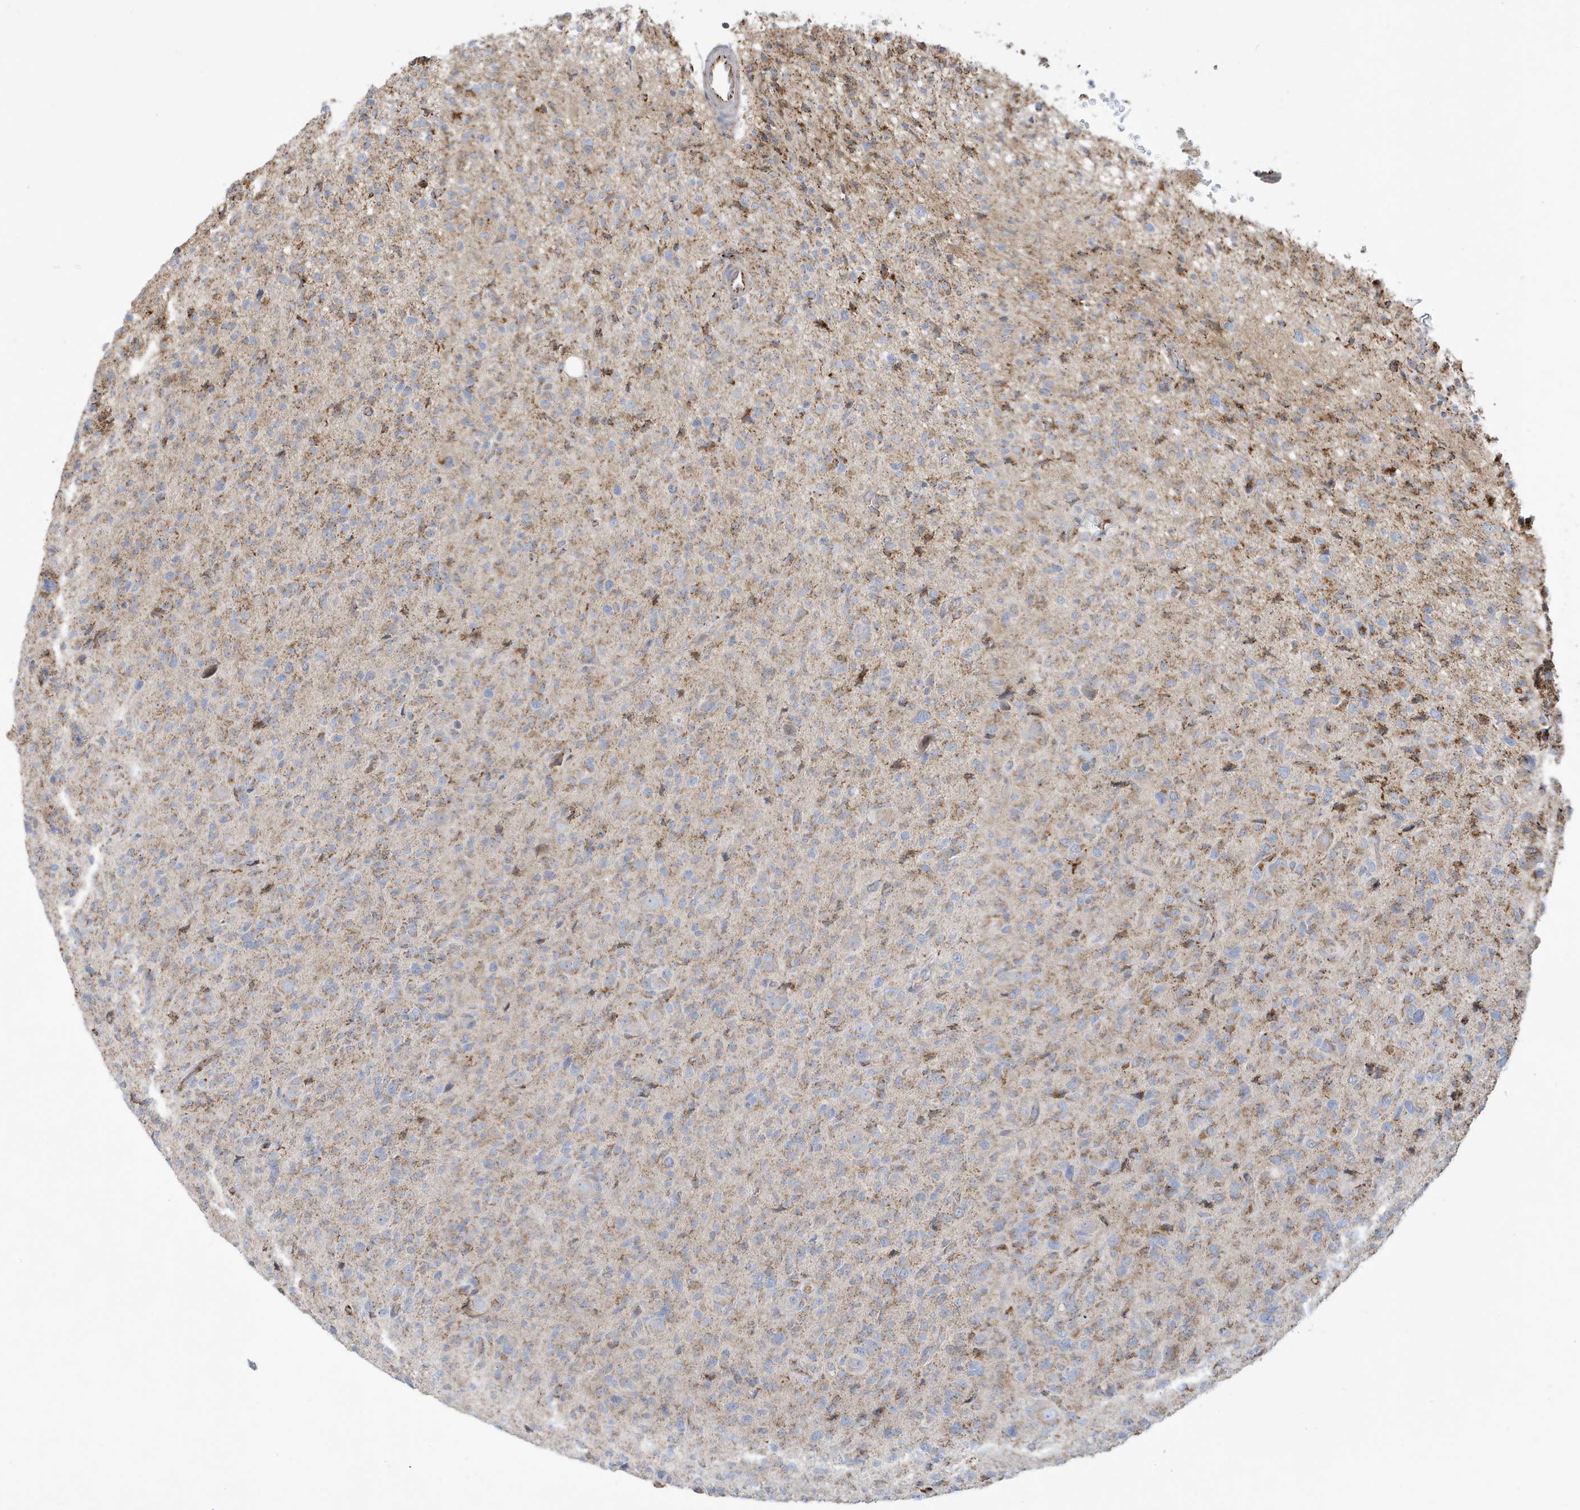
{"staining": {"intensity": "weak", "quantity": "25%-75%", "location": "cytoplasmic/membranous"}, "tissue": "glioma", "cell_type": "Tumor cells", "image_type": "cancer", "snomed": [{"axis": "morphology", "description": "Glioma, malignant, High grade"}, {"axis": "topography", "description": "Brain"}], "caption": "Immunohistochemical staining of human malignant glioma (high-grade) demonstrates low levels of weak cytoplasmic/membranous expression in about 25%-75% of tumor cells. The staining was performed using DAB (3,3'-diaminobenzidine), with brown indicating positive protein expression. Nuclei are stained blue with hematoxylin.", "gene": "IFT57", "patient": {"sex": "female", "age": 57}}